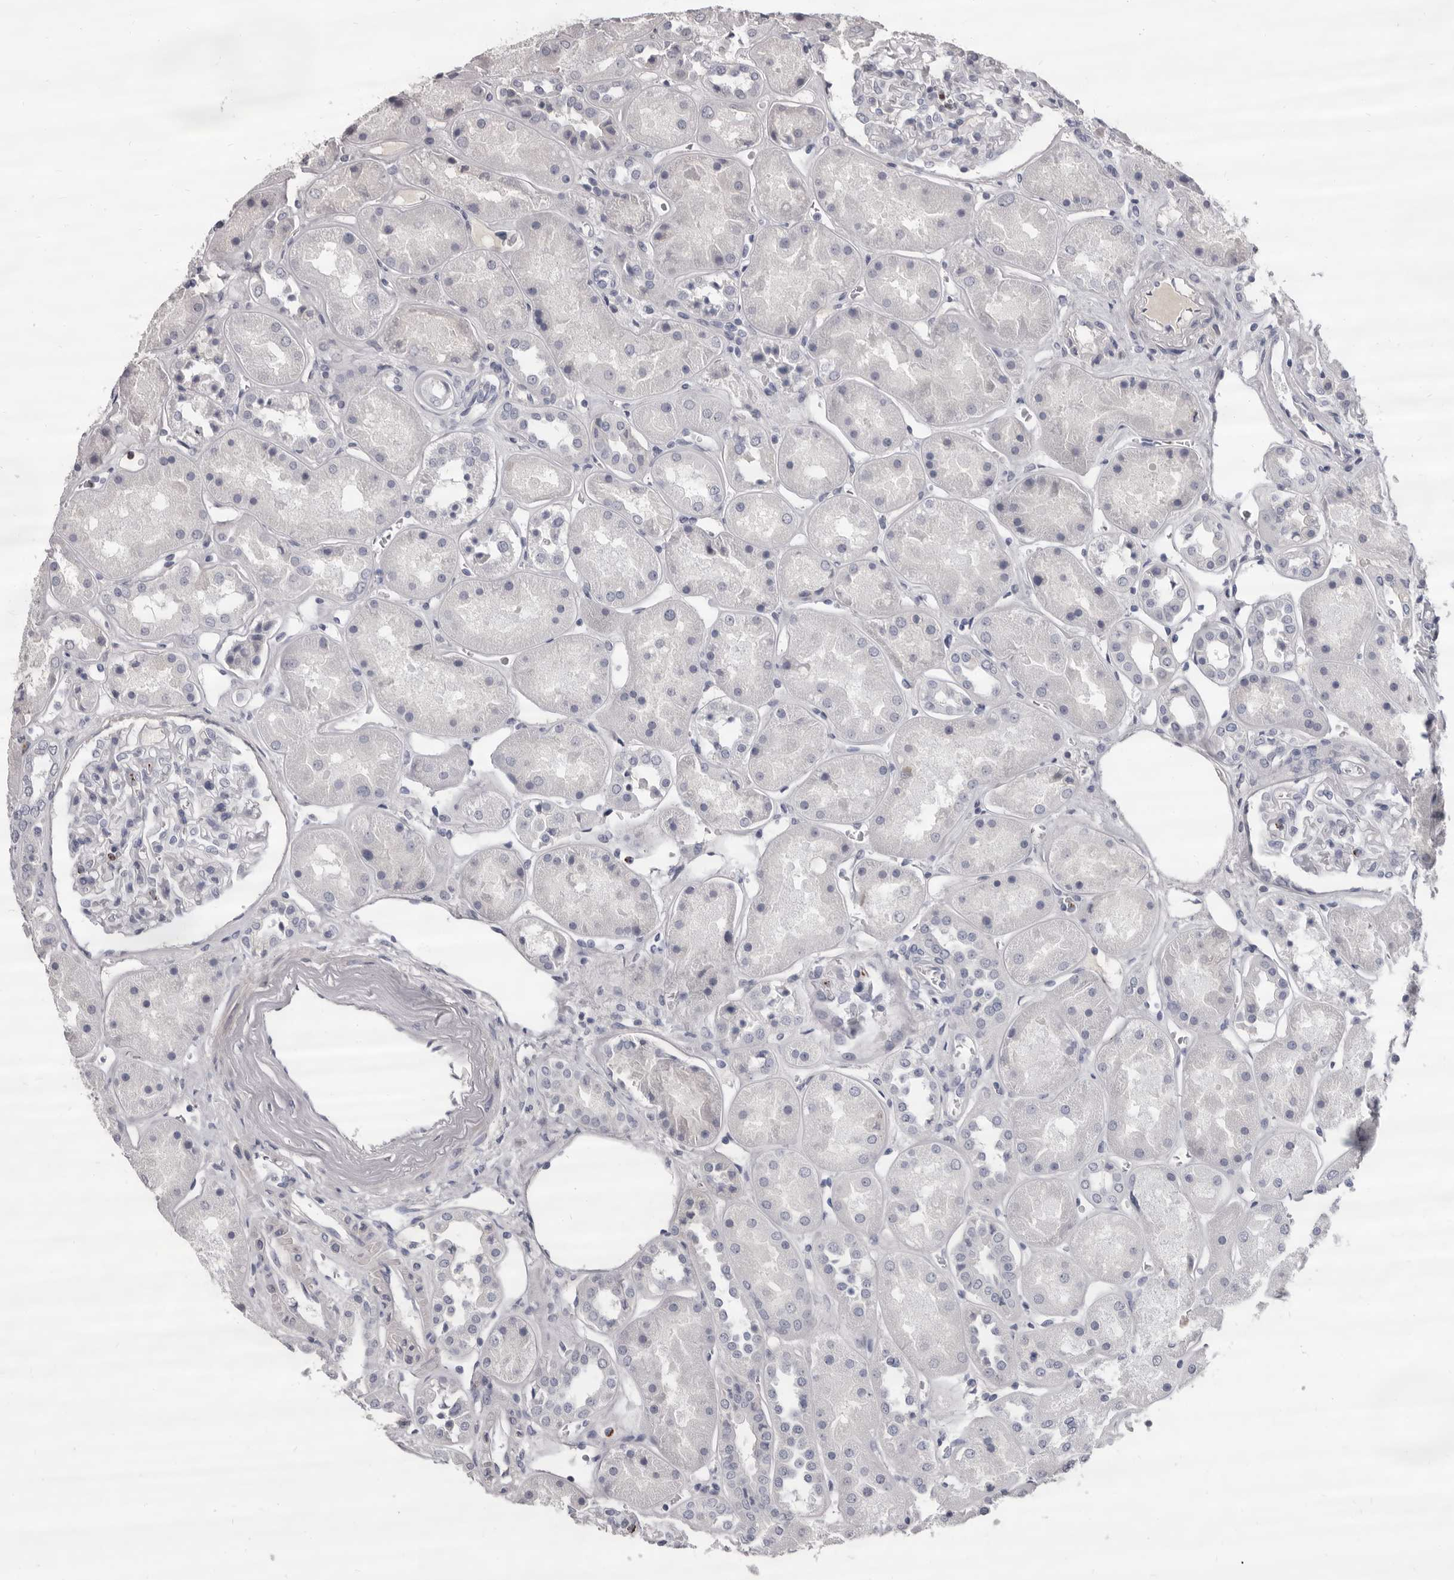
{"staining": {"intensity": "negative", "quantity": "none", "location": "none"}, "tissue": "kidney", "cell_type": "Cells in glomeruli", "image_type": "normal", "snomed": [{"axis": "morphology", "description": "Normal tissue, NOS"}, {"axis": "topography", "description": "Kidney"}], "caption": "Human kidney stained for a protein using IHC demonstrates no positivity in cells in glomeruli.", "gene": "GZMH", "patient": {"sex": "male", "age": 70}}